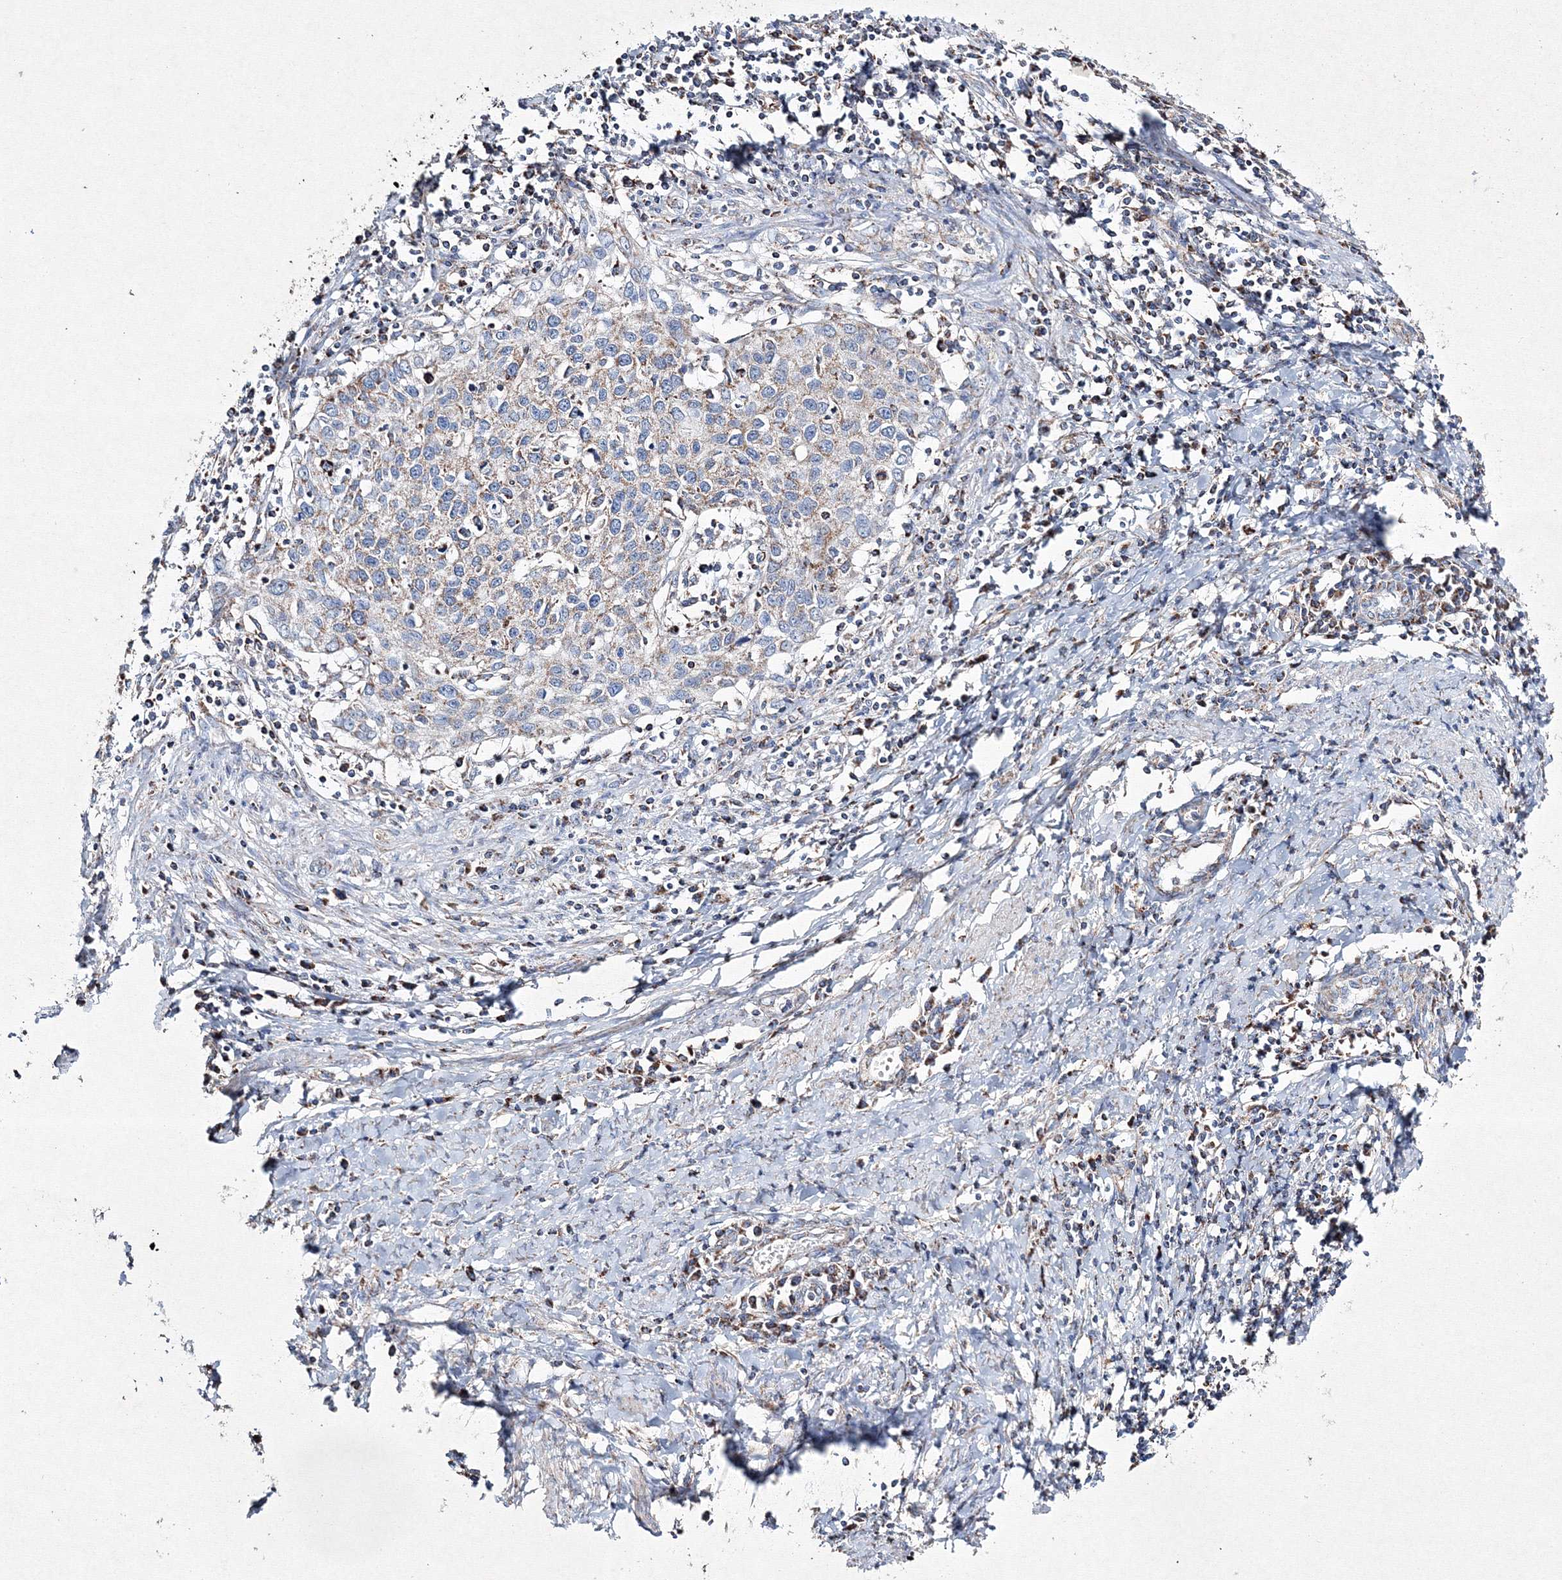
{"staining": {"intensity": "weak", "quantity": "25%-75%", "location": "cytoplasmic/membranous"}, "tissue": "cervical cancer", "cell_type": "Tumor cells", "image_type": "cancer", "snomed": [{"axis": "morphology", "description": "Squamous cell carcinoma, NOS"}, {"axis": "topography", "description": "Cervix"}], "caption": "Cervical cancer stained with a brown dye exhibits weak cytoplasmic/membranous positive positivity in about 25%-75% of tumor cells.", "gene": "IGSF9", "patient": {"sex": "female", "age": 32}}